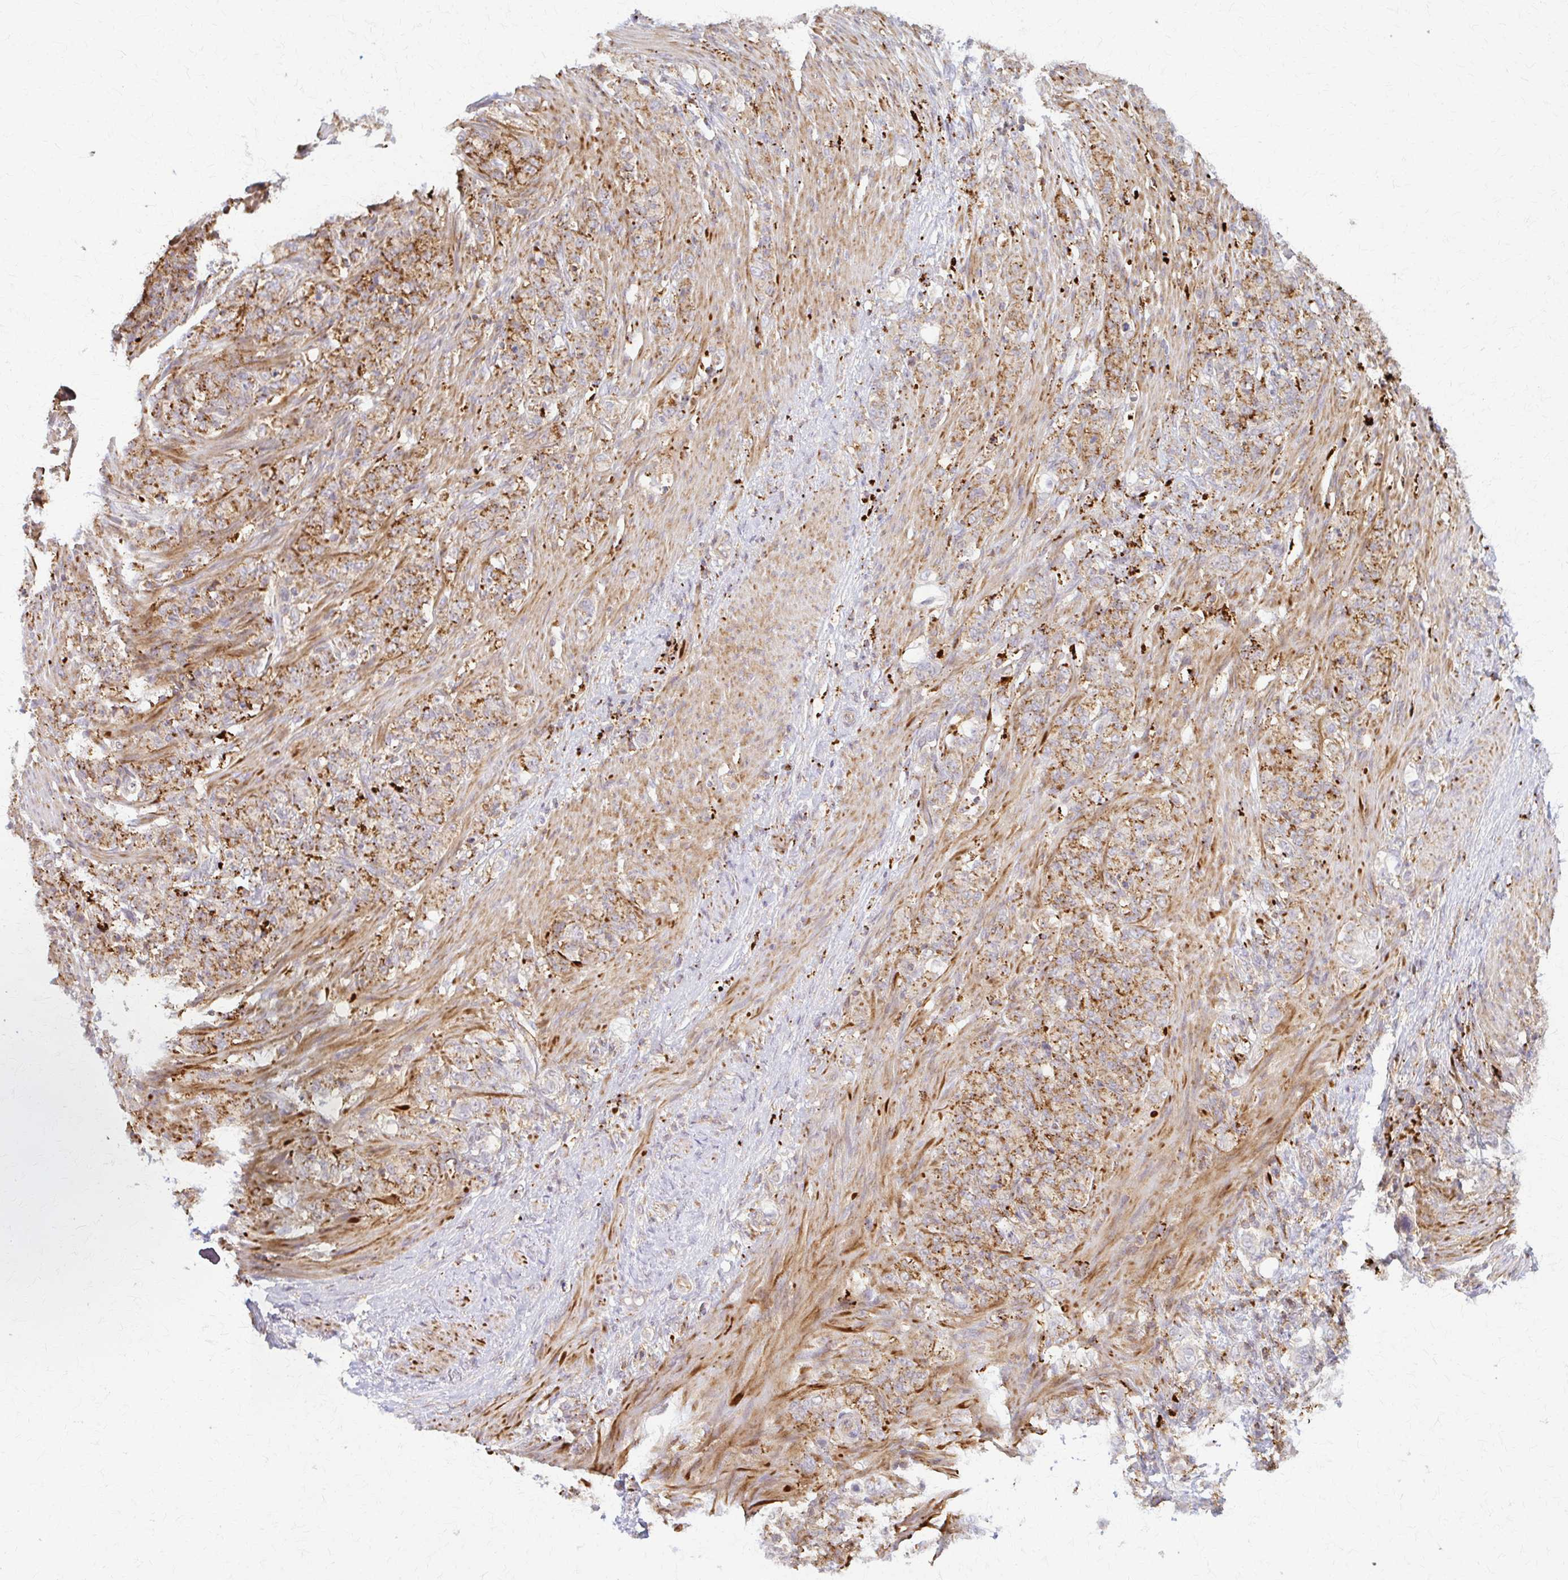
{"staining": {"intensity": "moderate", "quantity": ">75%", "location": "cytoplasmic/membranous"}, "tissue": "stomach cancer", "cell_type": "Tumor cells", "image_type": "cancer", "snomed": [{"axis": "morphology", "description": "Adenocarcinoma, NOS"}, {"axis": "topography", "description": "Stomach"}], "caption": "Stomach cancer tissue shows moderate cytoplasmic/membranous staining in approximately >75% of tumor cells, visualized by immunohistochemistry.", "gene": "ARHGAP35", "patient": {"sex": "female", "age": 79}}